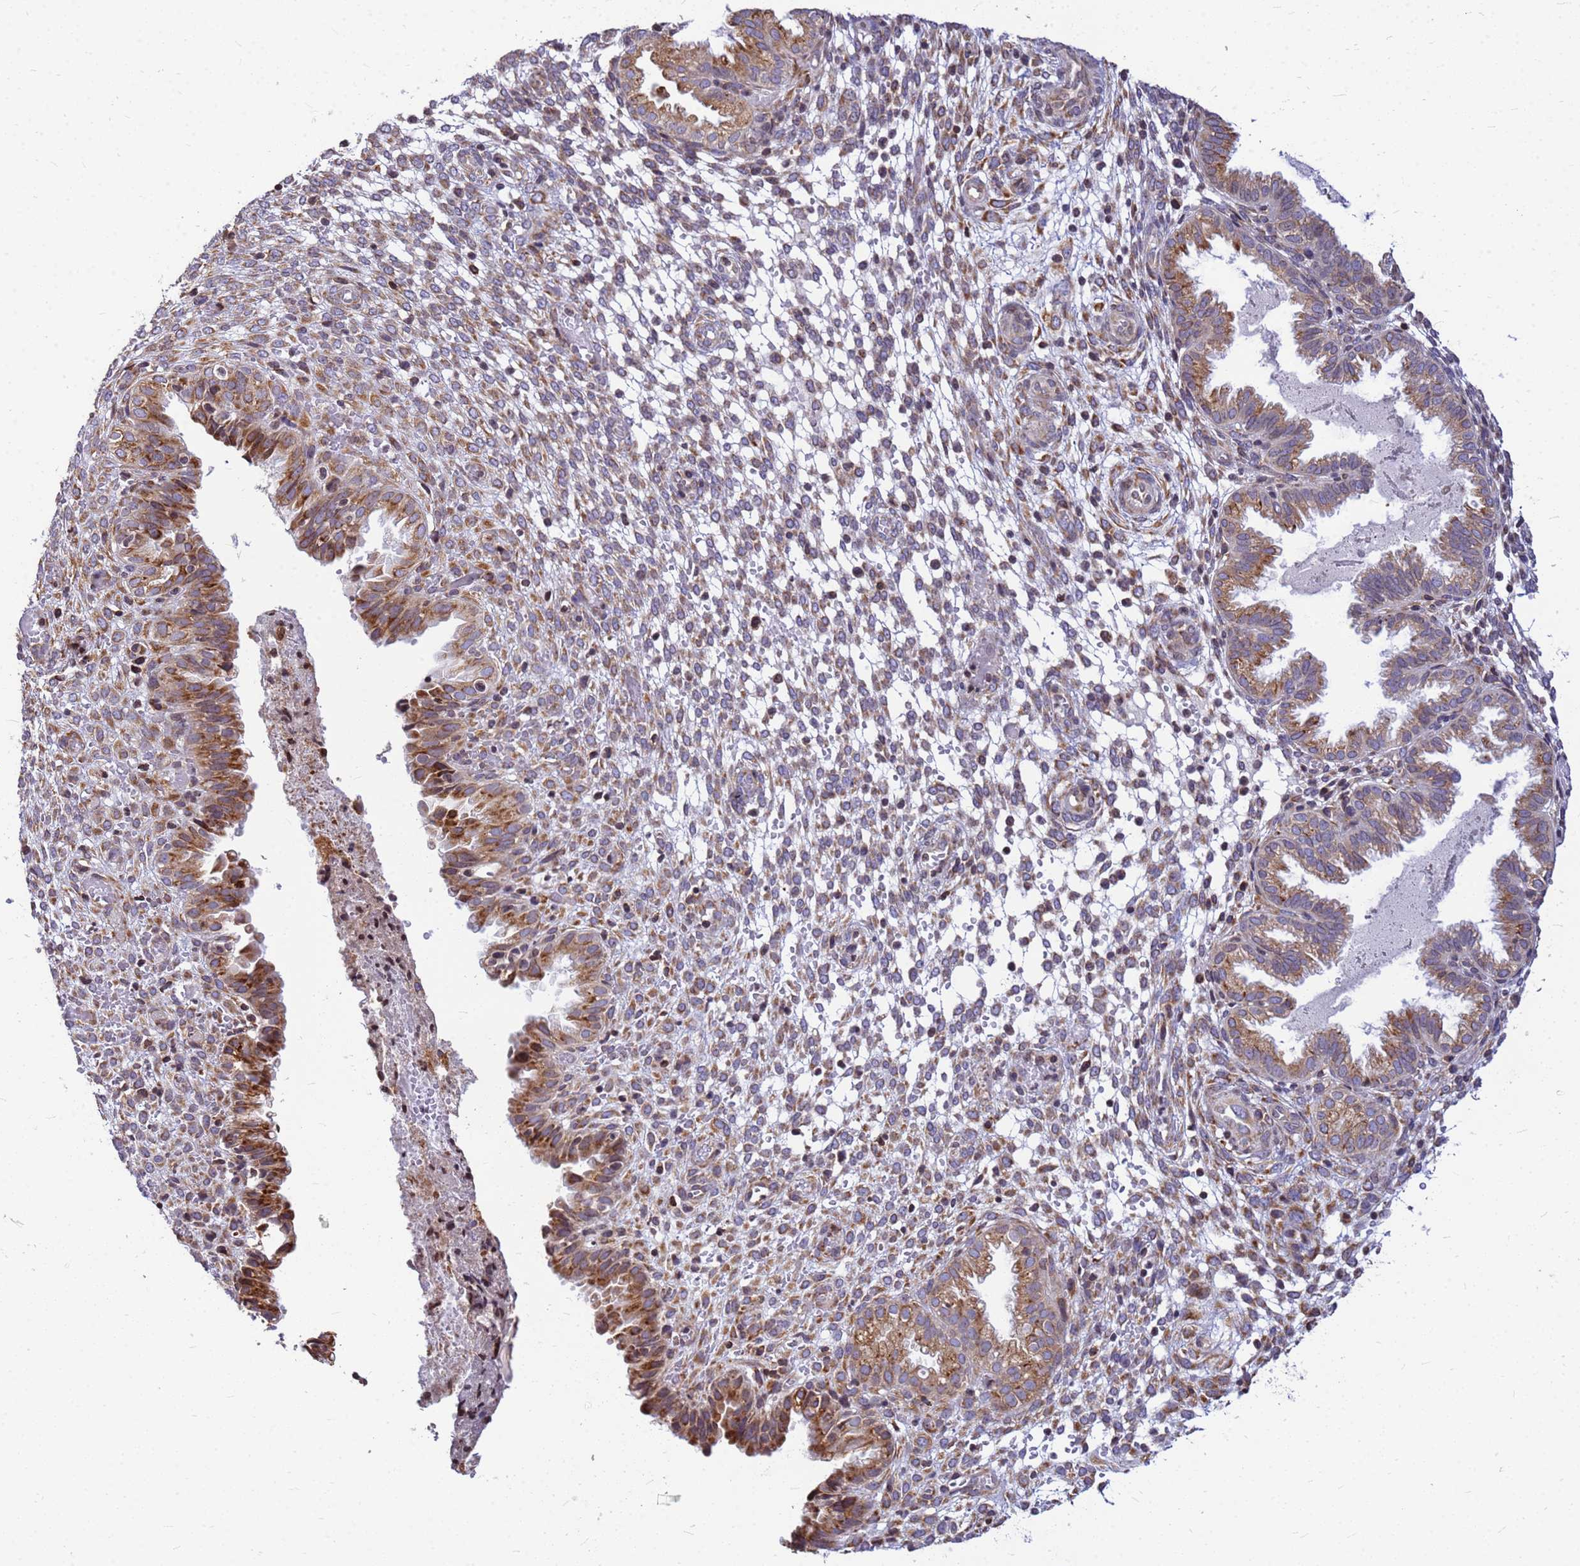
{"staining": {"intensity": "moderate", "quantity": "25%-75%", "location": "cytoplasmic/membranous"}, "tissue": "endometrium", "cell_type": "Cells in endometrial stroma", "image_type": "normal", "snomed": [{"axis": "morphology", "description": "Normal tissue, NOS"}, {"axis": "topography", "description": "Endometrium"}], "caption": "IHC of benign human endometrium reveals medium levels of moderate cytoplasmic/membranous staining in approximately 25%-75% of cells in endometrial stroma.", "gene": "SSR4", "patient": {"sex": "female", "age": 33}}